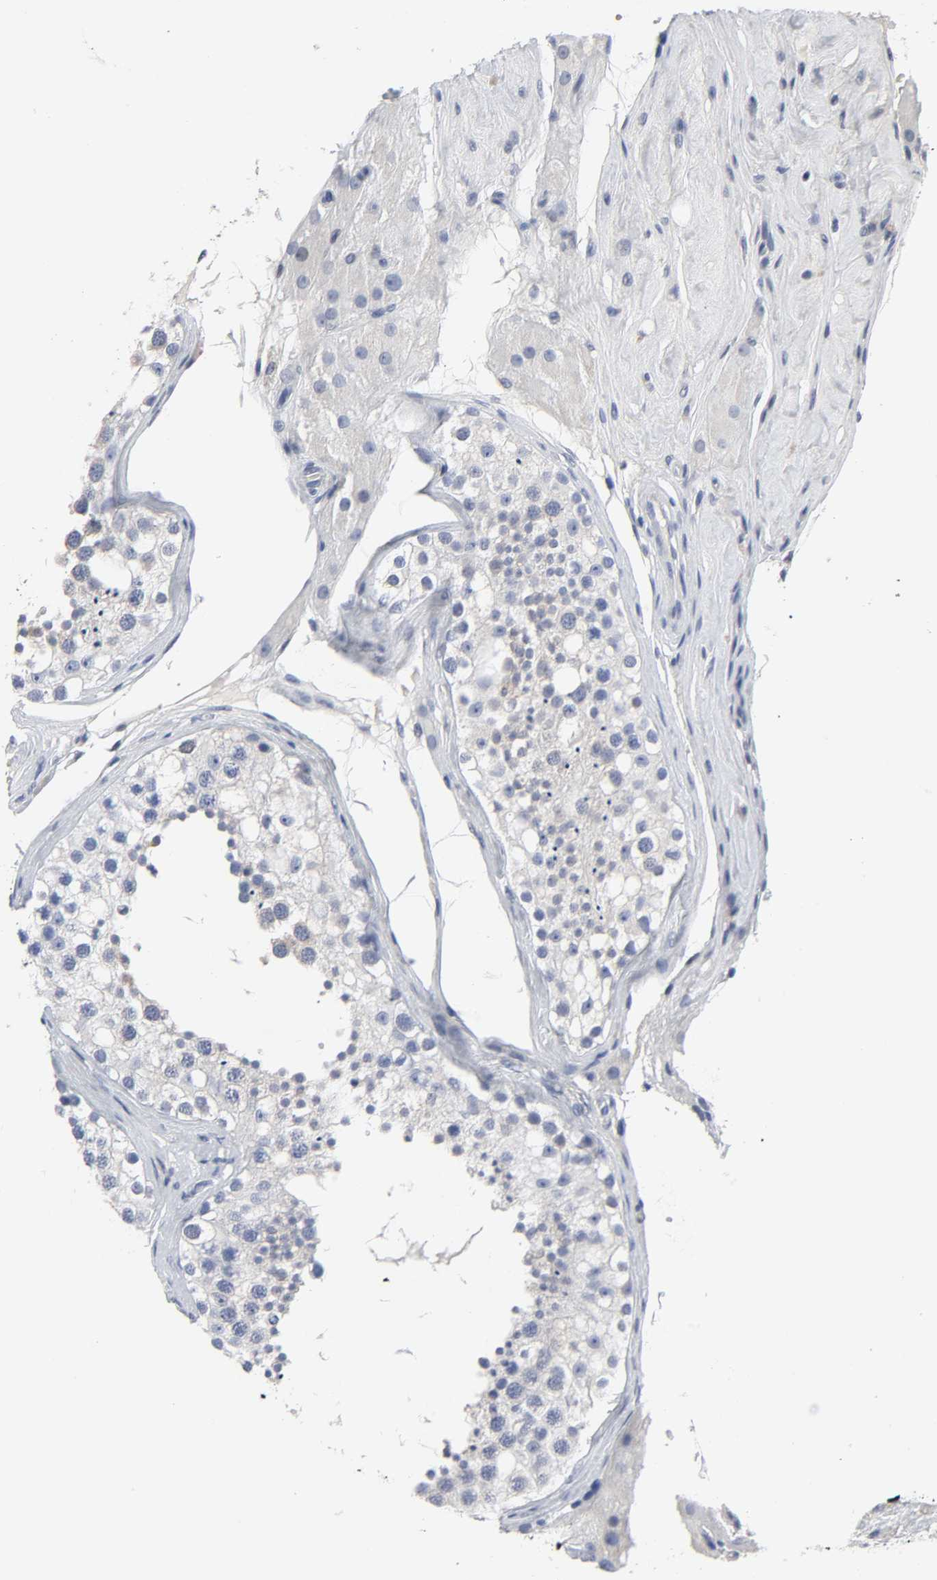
{"staining": {"intensity": "weak", "quantity": "<25%", "location": "cytoplasmic/membranous"}, "tissue": "testis", "cell_type": "Cells in seminiferous ducts", "image_type": "normal", "snomed": [{"axis": "morphology", "description": "Normal tissue, NOS"}, {"axis": "topography", "description": "Testis"}], "caption": "A micrograph of human testis is negative for staining in cells in seminiferous ducts. (Brightfield microscopy of DAB immunohistochemistry (IHC) at high magnification).", "gene": "SALL2", "patient": {"sex": "male", "age": 68}}